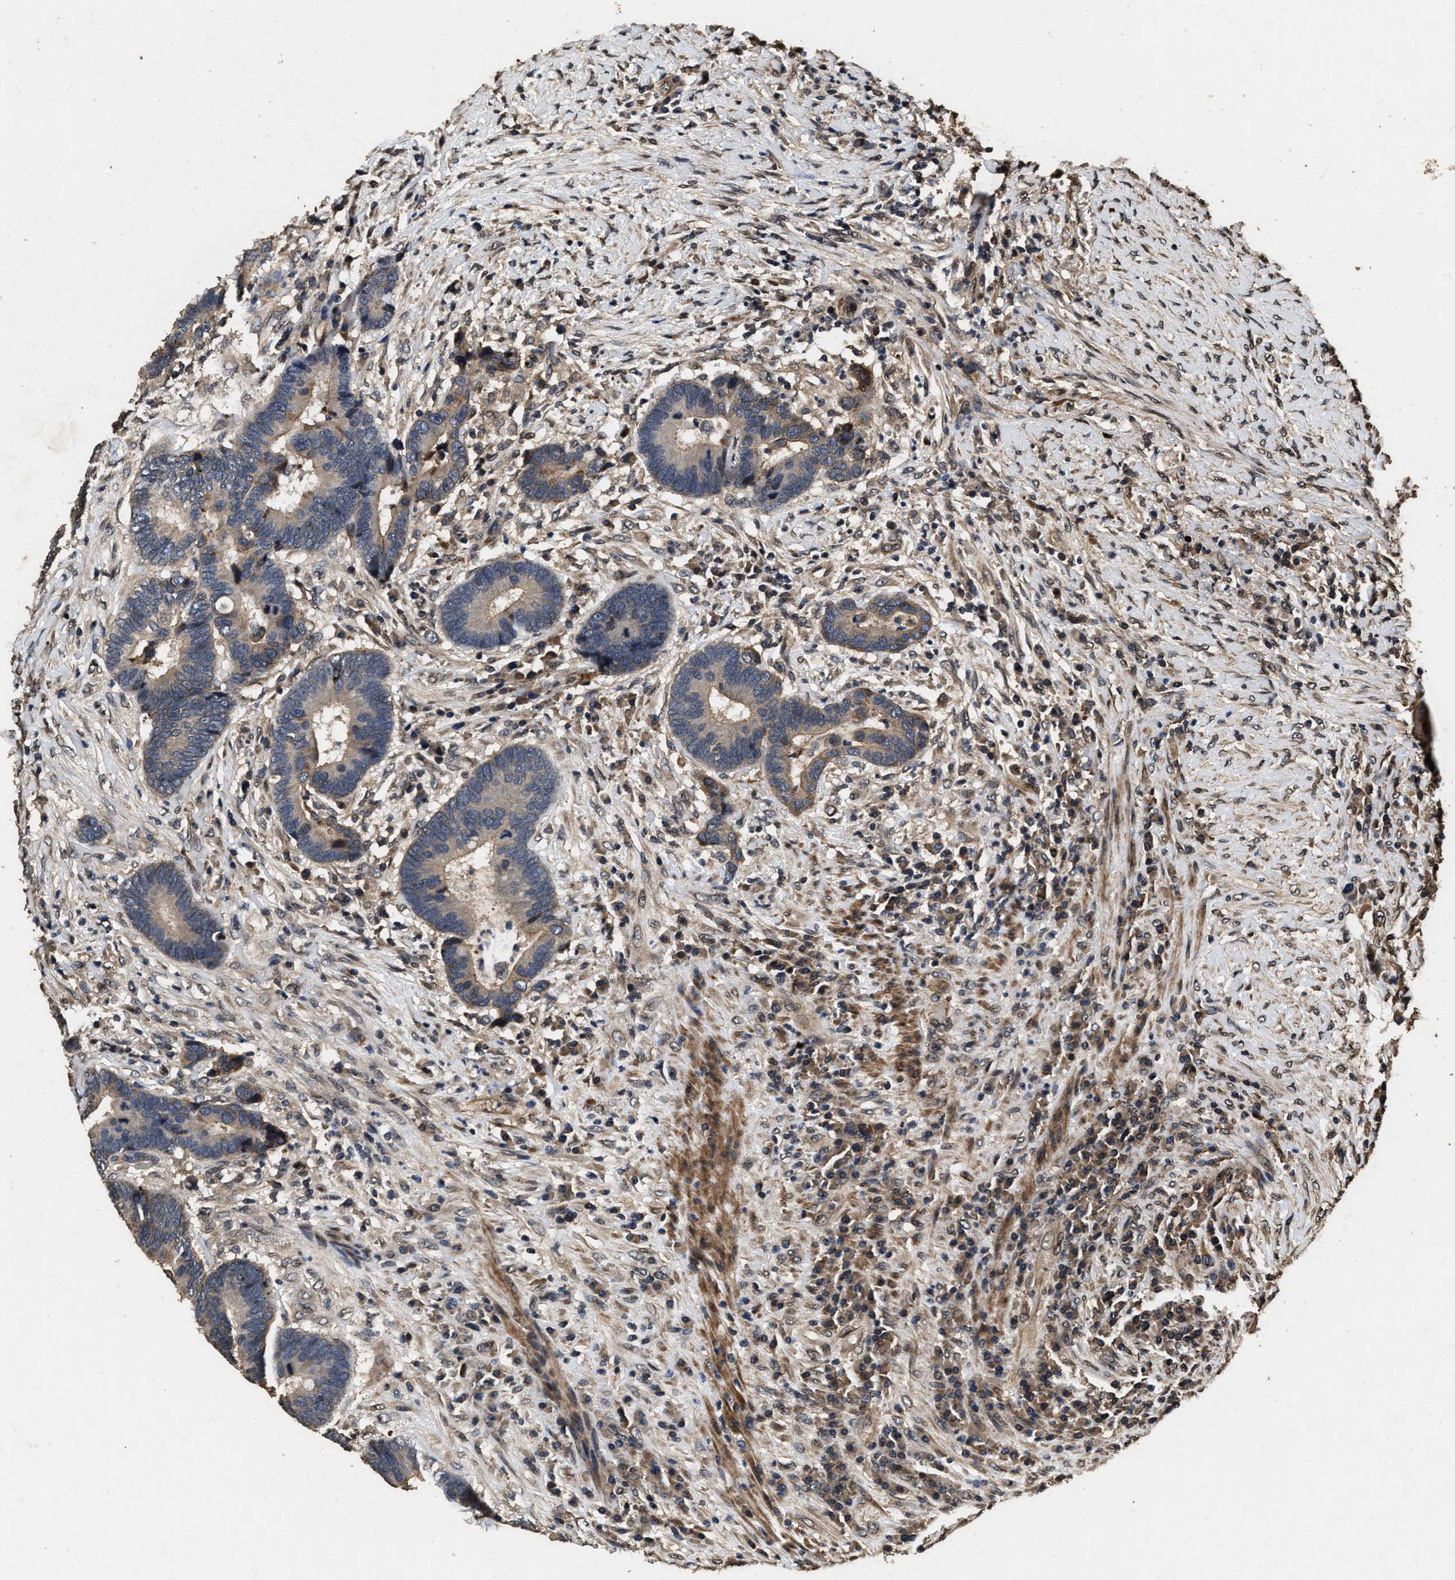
{"staining": {"intensity": "moderate", "quantity": "<25%", "location": "cytoplasmic/membranous"}, "tissue": "colorectal cancer", "cell_type": "Tumor cells", "image_type": "cancer", "snomed": [{"axis": "morphology", "description": "Adenocarcinoma, NOS"}, {"axis": "topography", "description": "Rectum"}], "caption": "A brown stain highlights moderate cytoplasmic/membranous positivity of a protein in human adenocarcinoma (colorectal) tumor cells.", "gene": "ACCS", "patient": {"sex": "female", "age": 89}}